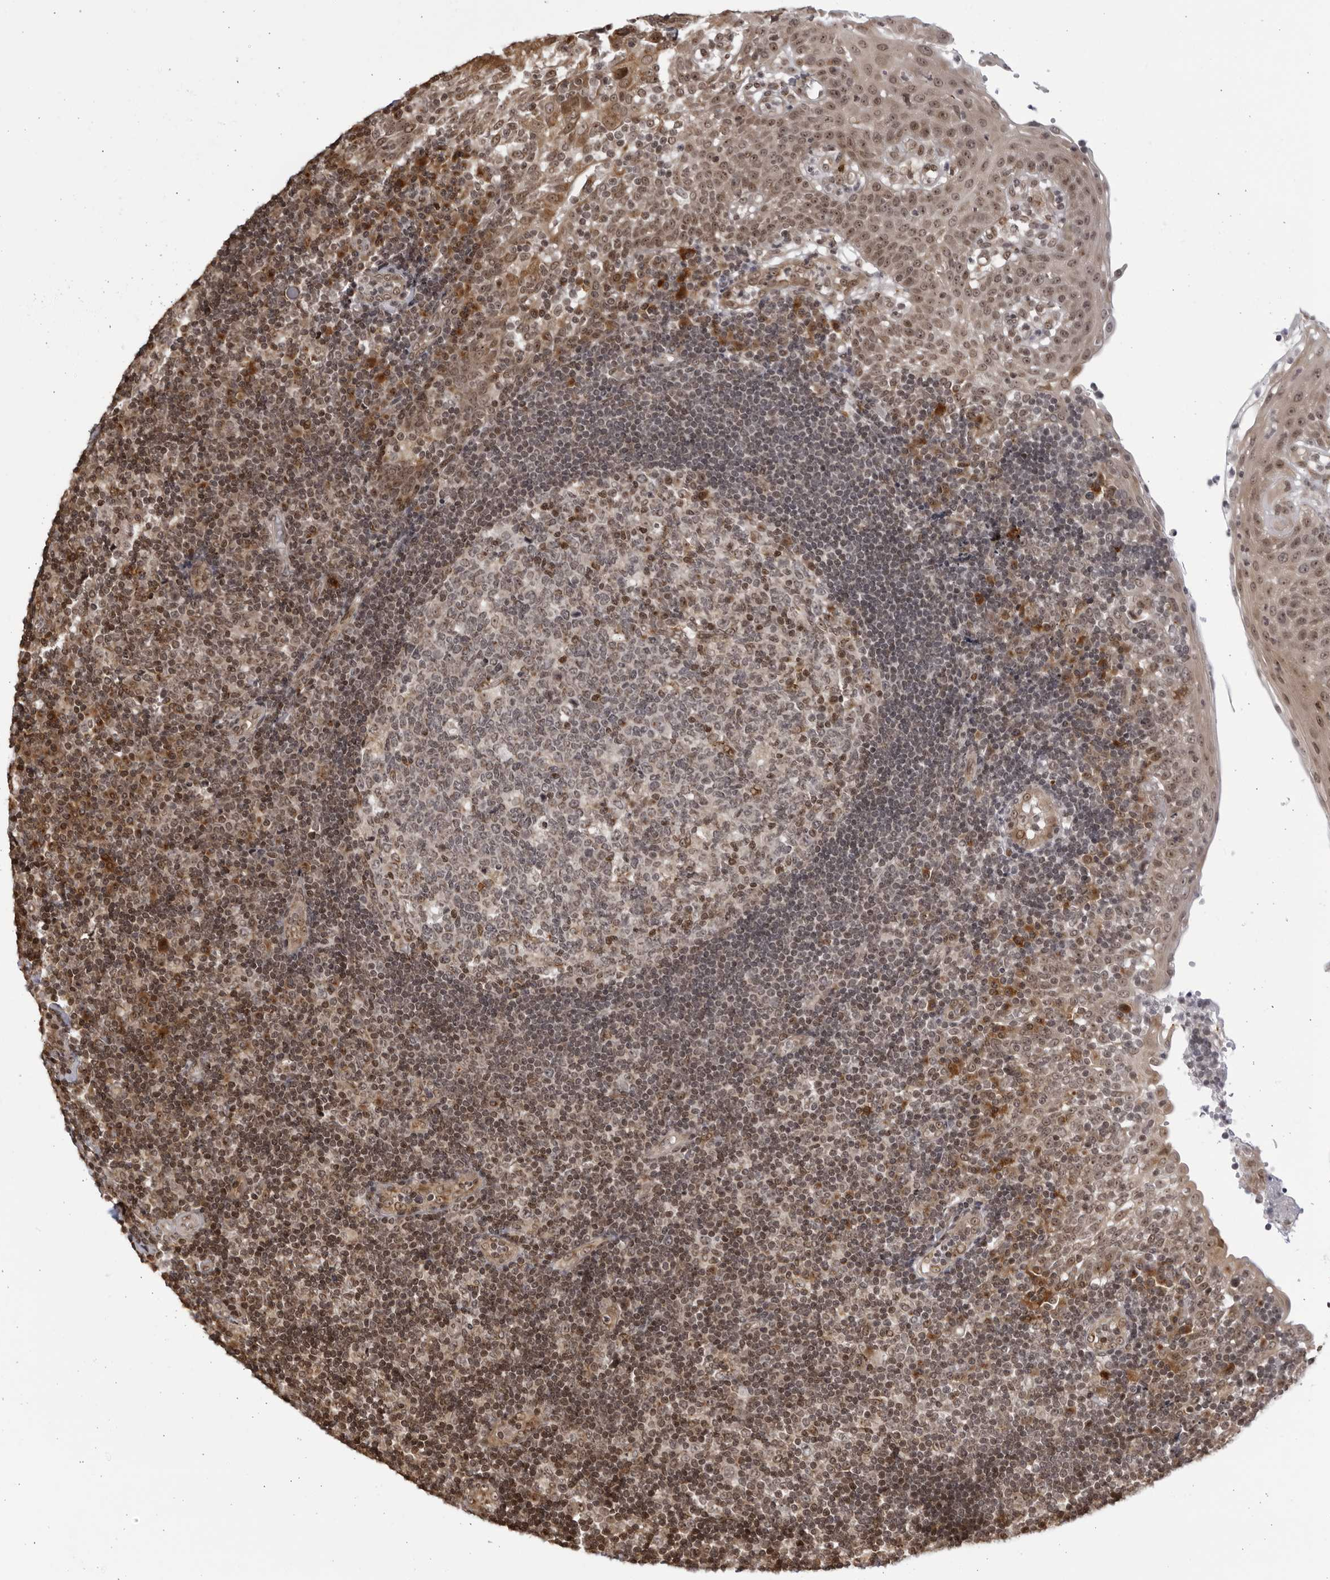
{"staining": {"intensity": "moderate", "quantity": "<25%", "location": "nuclear"}, "tissue": "tonsil", "cell_type": "Germinal center cells", "image_type": "normal", "snomed": [{"axis": "morphology", "description": "Normal tissue, NOS"}, {"axis": "topography", "description": "Tonsil"}], "caption": "Immunohistochemistry image of normal tonsil stained for a protein (brown), which exhibits low levels of moderate nuclear staining in about <25% of germinal center cells.", "gene": "RASGEF1C", "patient": {"sex": "female", "age": 40}}